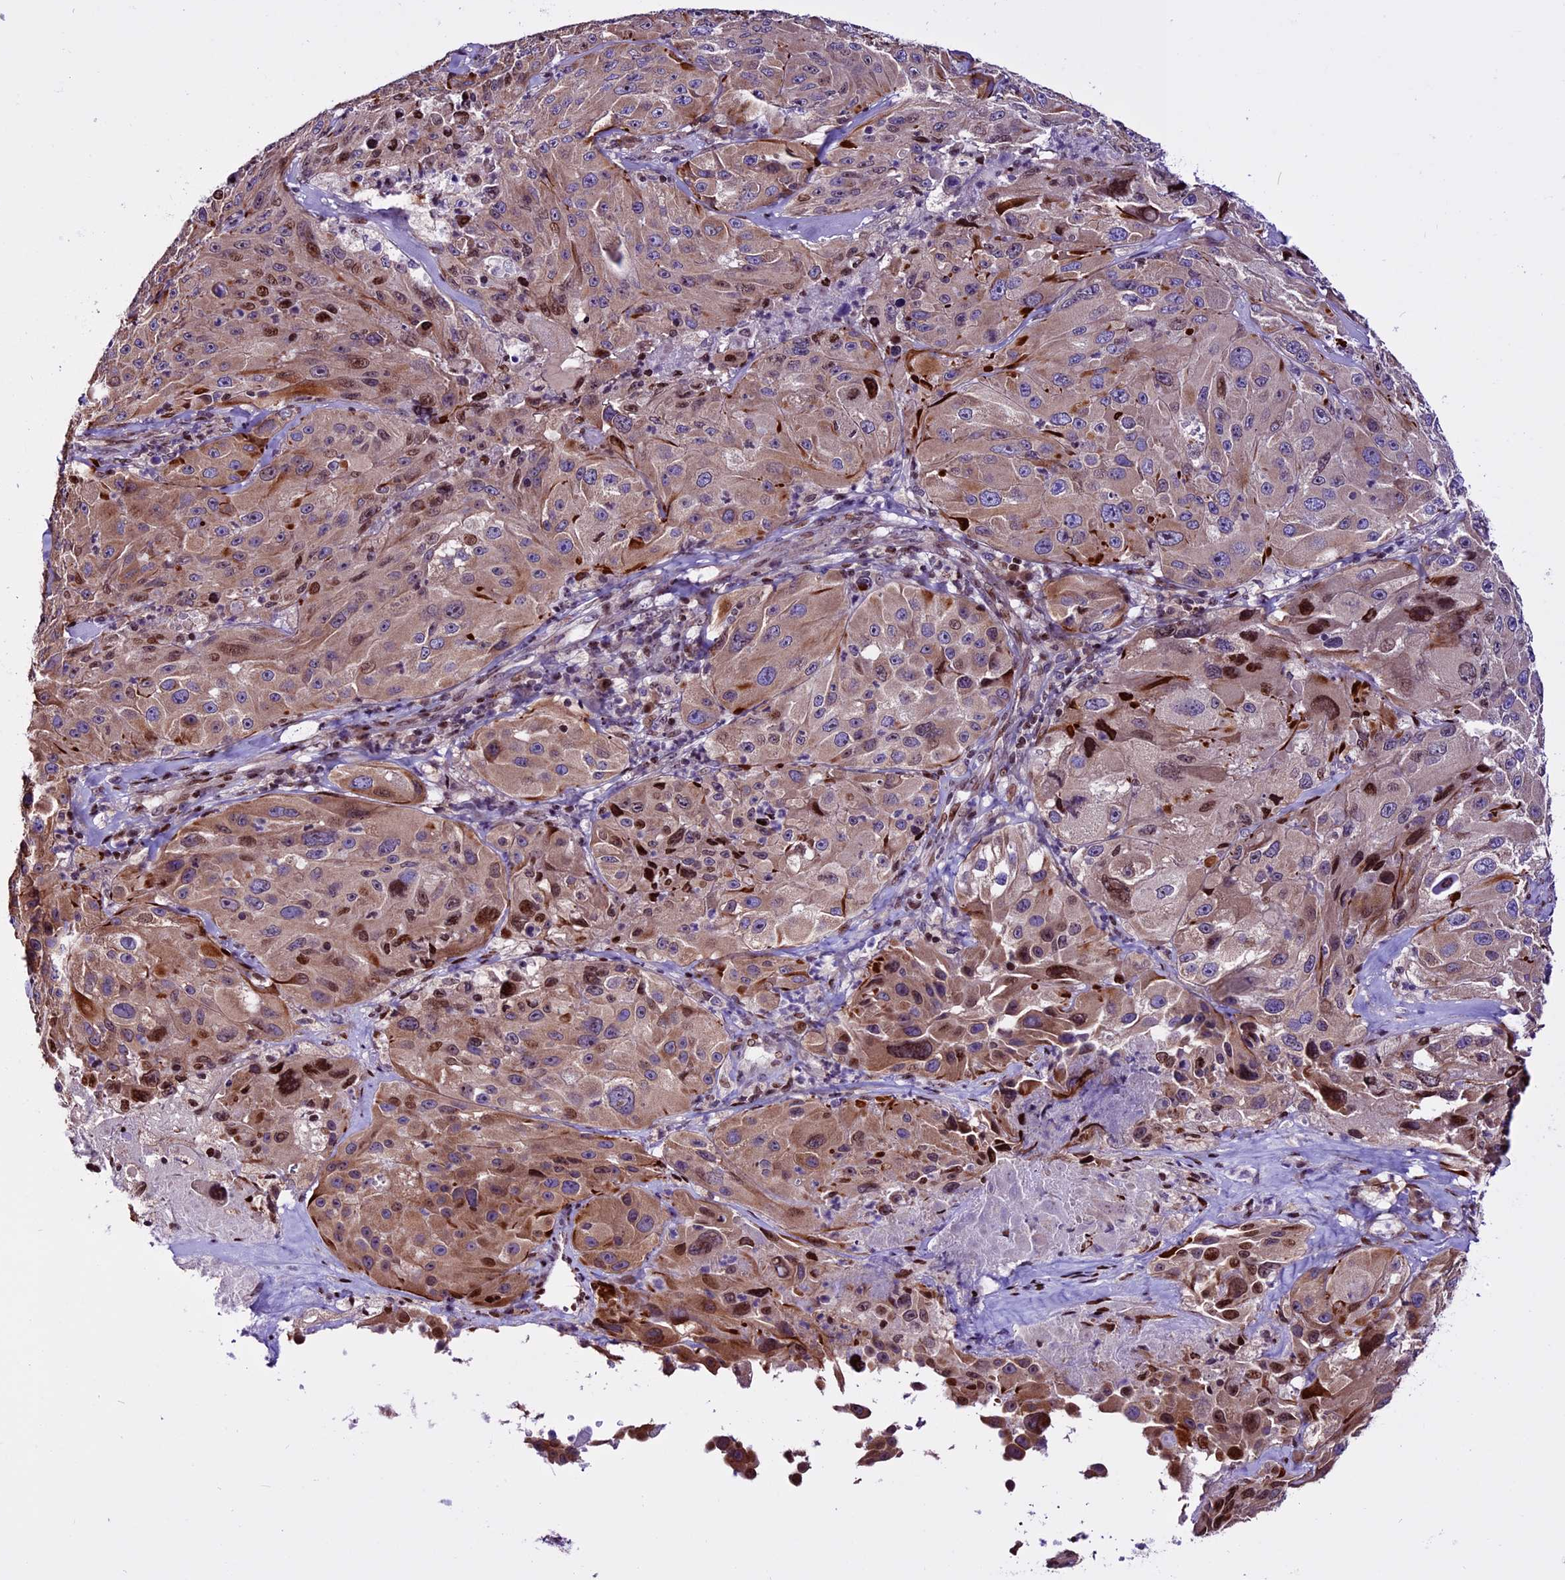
{"staining": {"intensity": "moderate", "quantity": "<25%", "location": "cytoplasmic/membranous,nuclear"}, "tissue": "melanoma", "cell_type": "Tumor cells", "image_type": "cancer", "snomed": [{"axis": "morphology", "description": "Malignant melanoma, Metastatic site"}, {"axis": "topography", "description": "Lymph node"}], "caption": "Malignant melanoma (metastatic site) stained with a protein marker exhibits moderate staining in tumor cells.", "gene": "RINL", "patient": {"sex": "male", "age": 62}}